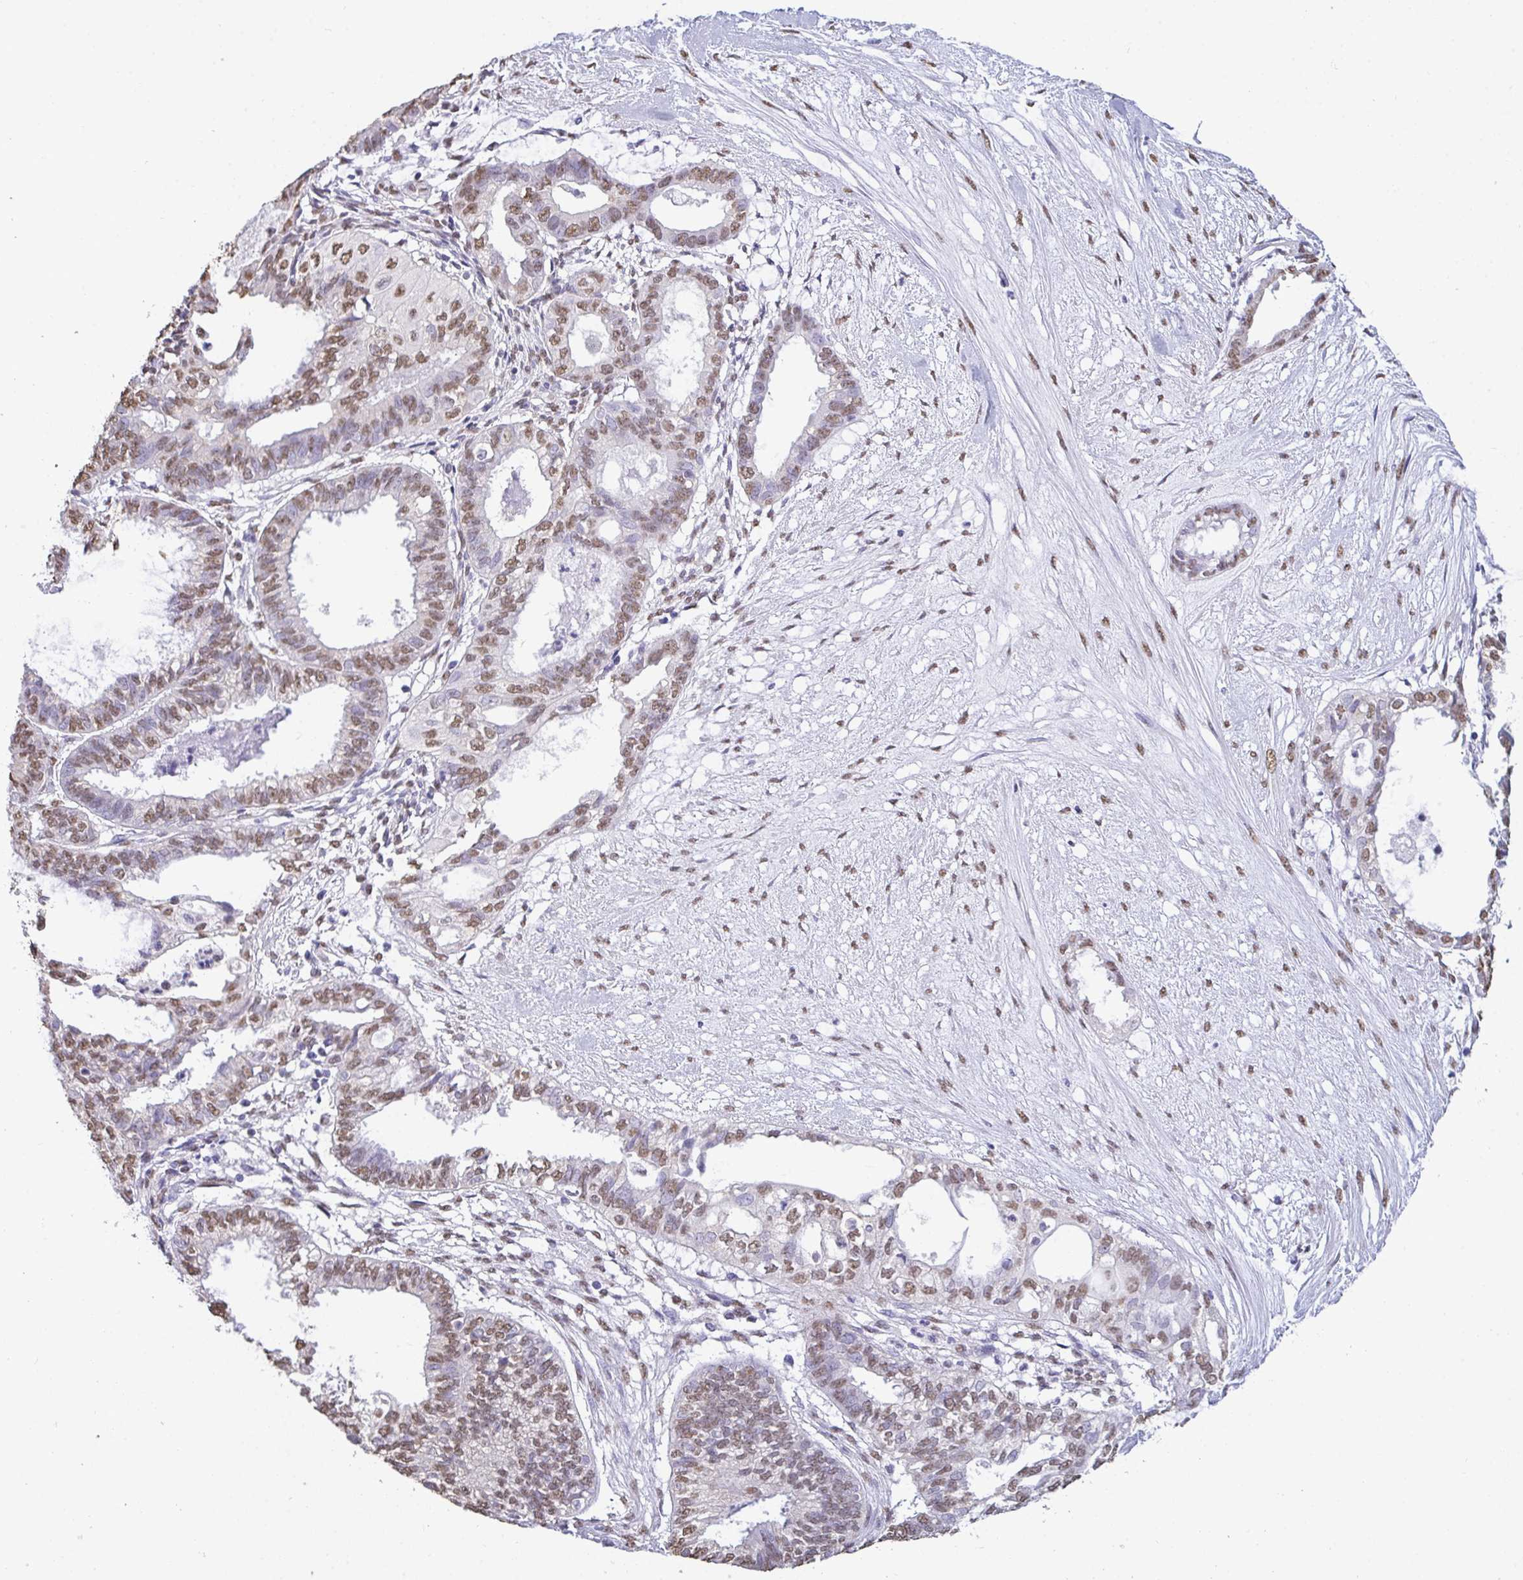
{"staining": {"intensity": "moderate", "quantity": ">75%", "location": "nuclear"}, "tissue": "ovarian cancer", "cell_type": "Tumor cells", "image_type": "cancer", "snomed": [{"axis": "morphology", "description": "Carcinoma, endometroid"}, {"axis": "topography", "description": "Ovary"}], "caption": "Protein analysis of endometroid carcinoma (ovarian) tissue displays moderate nuclear expression in approximately >75% of tumor cells.", "gene": "SEMA6B", "patient": {"sex": "female", "age": 64}}